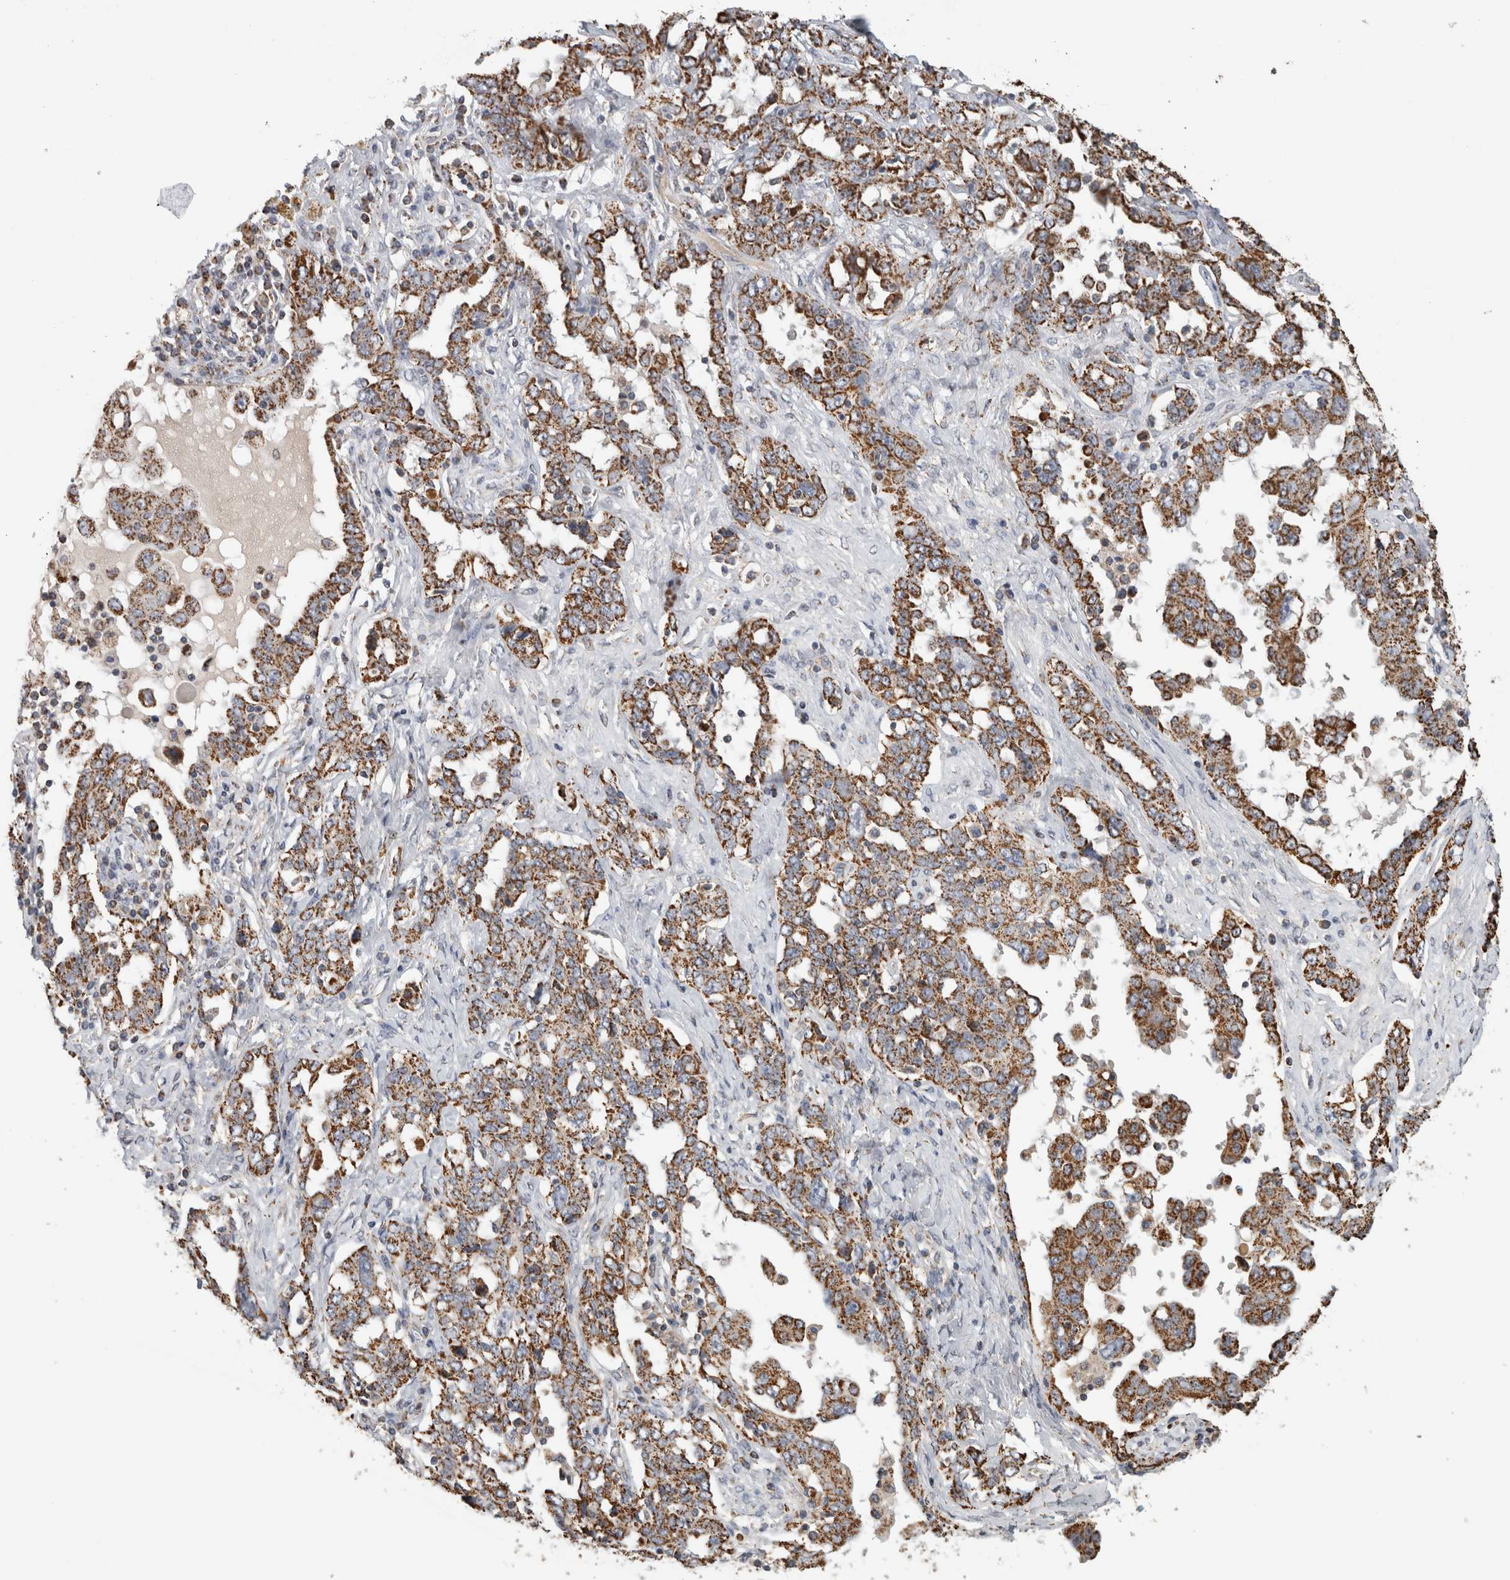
{"staining": {"intensity": "moderate", "quantity": ">75%", "location": "cytoplasmic/membranous"}, "tissue": "ovarian cancer", "cell_type": "Tumor cells", "image_type": "cancer", "snomed": [{"axis": "morphology", "description": "Carcinoma, endometroid"}, {"axis": "topography", "description": "Ovary"}], "caption": "This is an image of immunohistochemistry (IHC) staining of ovarian endometroid carcinoma, which shows moderate expression in the cytoplasmic/membranous of tumor cells.", "gene": "ST8SIA1", "patient": {"sex": "female", "age": 62}}